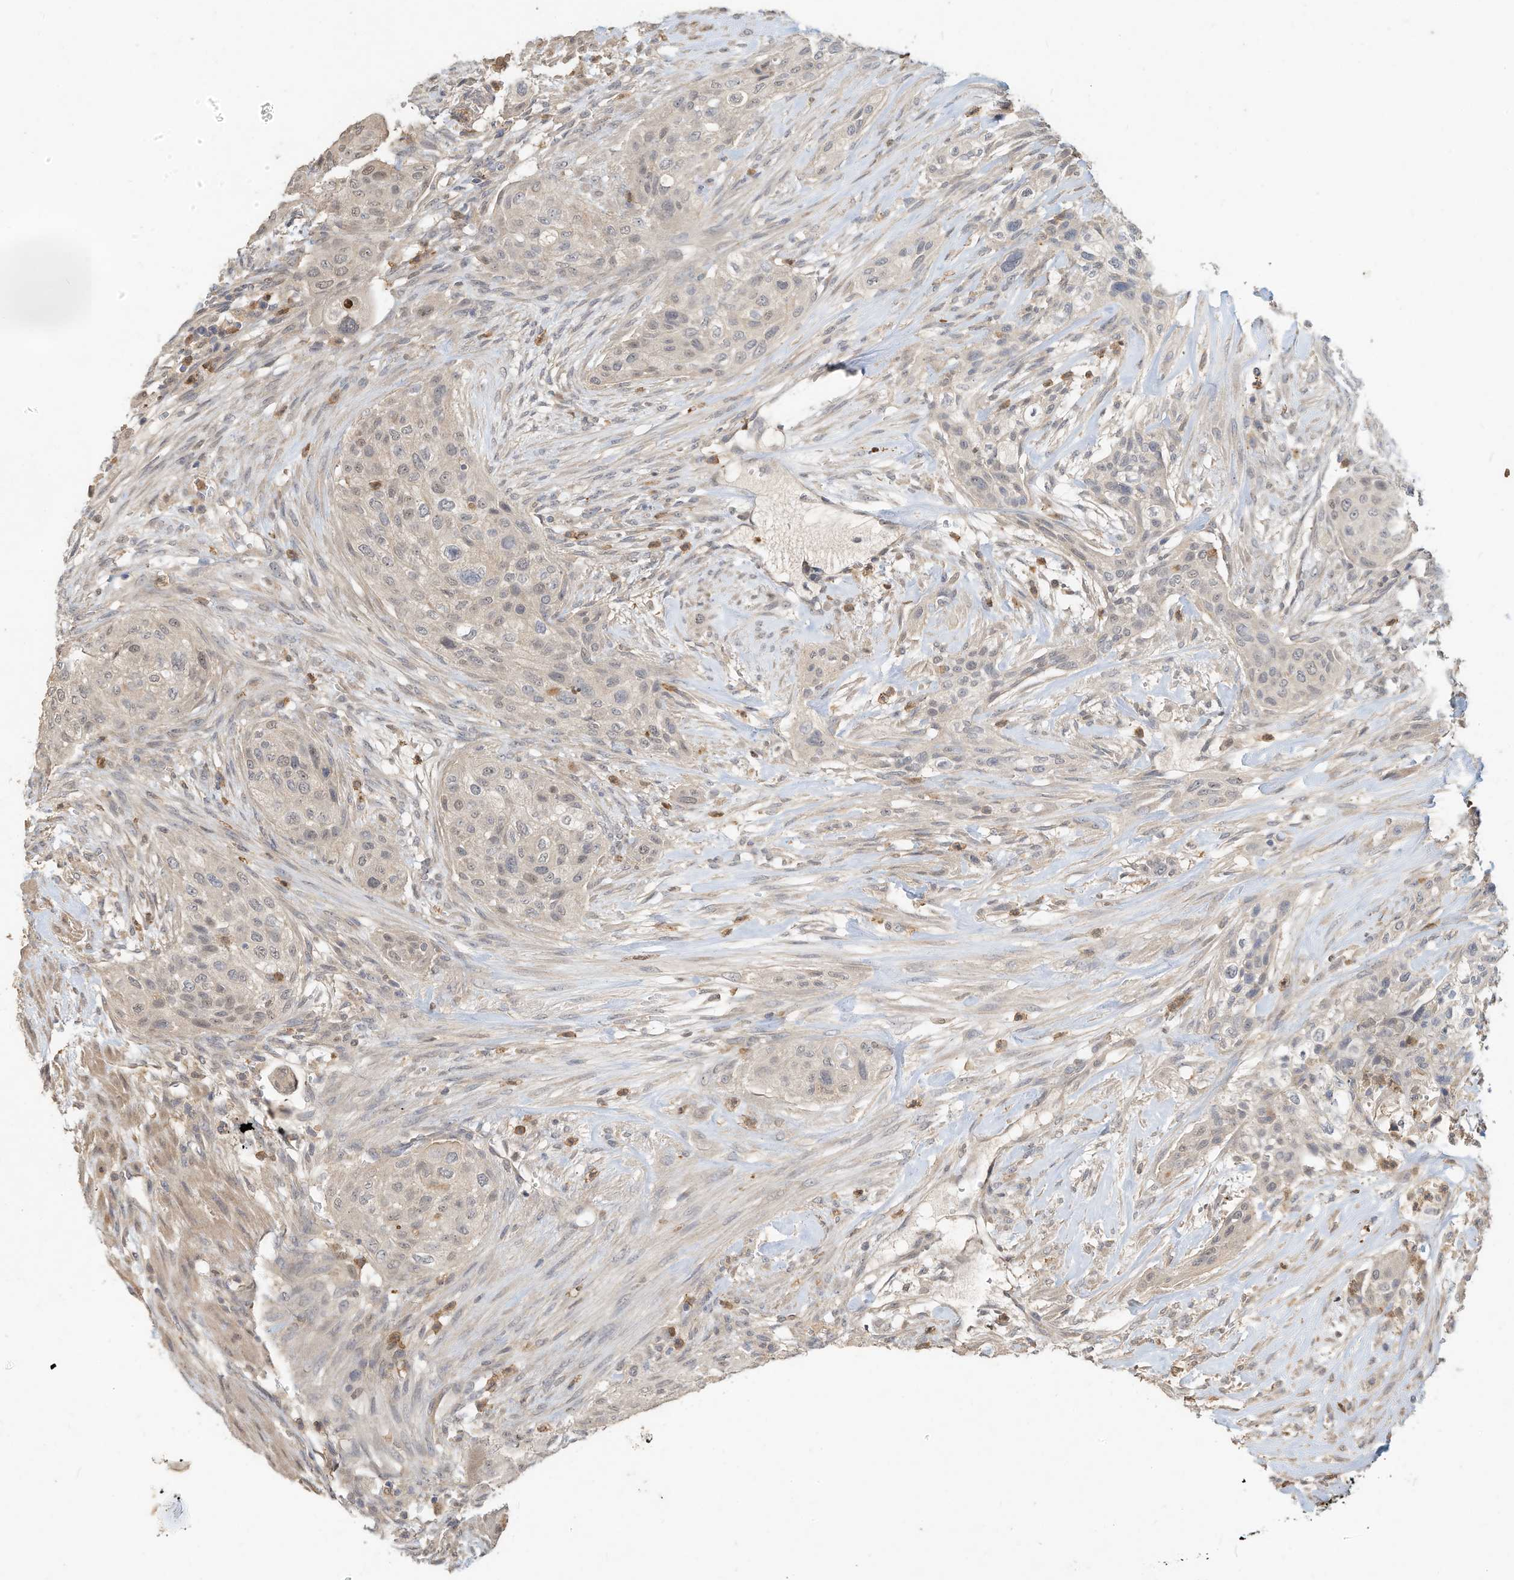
{"staining": {"intensity": "weak", "quantity": "<25%", "location": "nuclear"}, "tissue": "urothelial cancer", "cell_type": "Tumor cells", "image_type": "cancer", "snomed": [{"axis": "morphology", "description": "Urothelial carcinoma, High grade"}, {"axis": "topography", "description": "Urinary bladder"}], "caption": "The micrograph displays no staining of tumor cells in urothelial cancer.", "gene": "OFD1", "patient": {"sex": "male", "age": 35}}